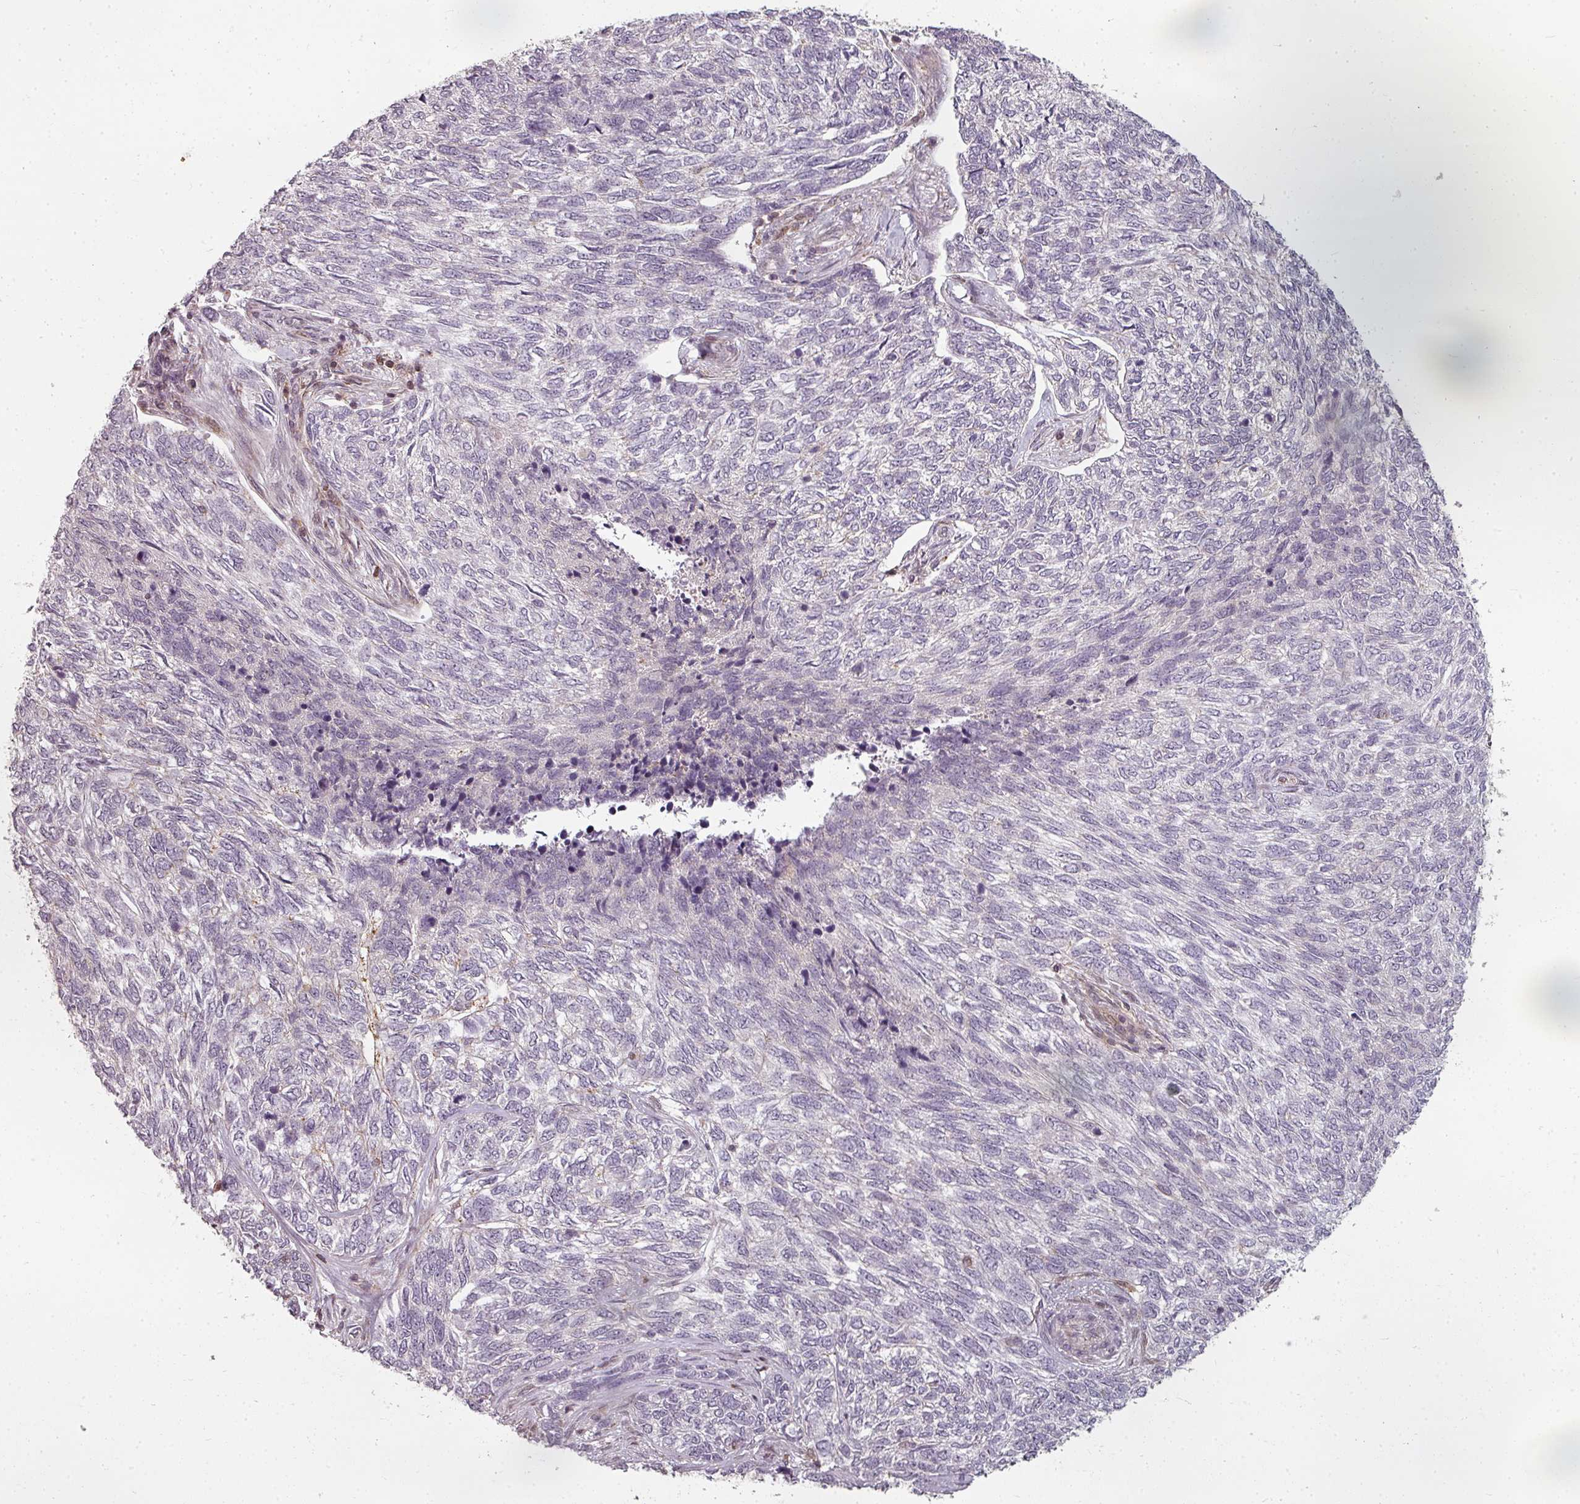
{"staining": {"intensity": "negative", "quantity": "none", "location": "none"}, "tissue": "skin cancer", "cell_type": "Tumor cells", "image_type": "cancer", "snomed": [{"axis": "morphology", "description": "Basal cell carcinoma"}, {"axis": "topography", "description": "Skin"}], "caption": "This photomicrograph is of basal cell carcinoma (skin) stained with immunohistochemistry to label a protein in brown with the nuclei are counter-stained blue. There is no positivity in tumor cells. (DAB (3,3'-diaminobenzidine) immunohistochemistry visualized using brightfield microscopy, high magnification).", "gene": "CLIC1", "patient": {"sex": "female", "age": 65}}